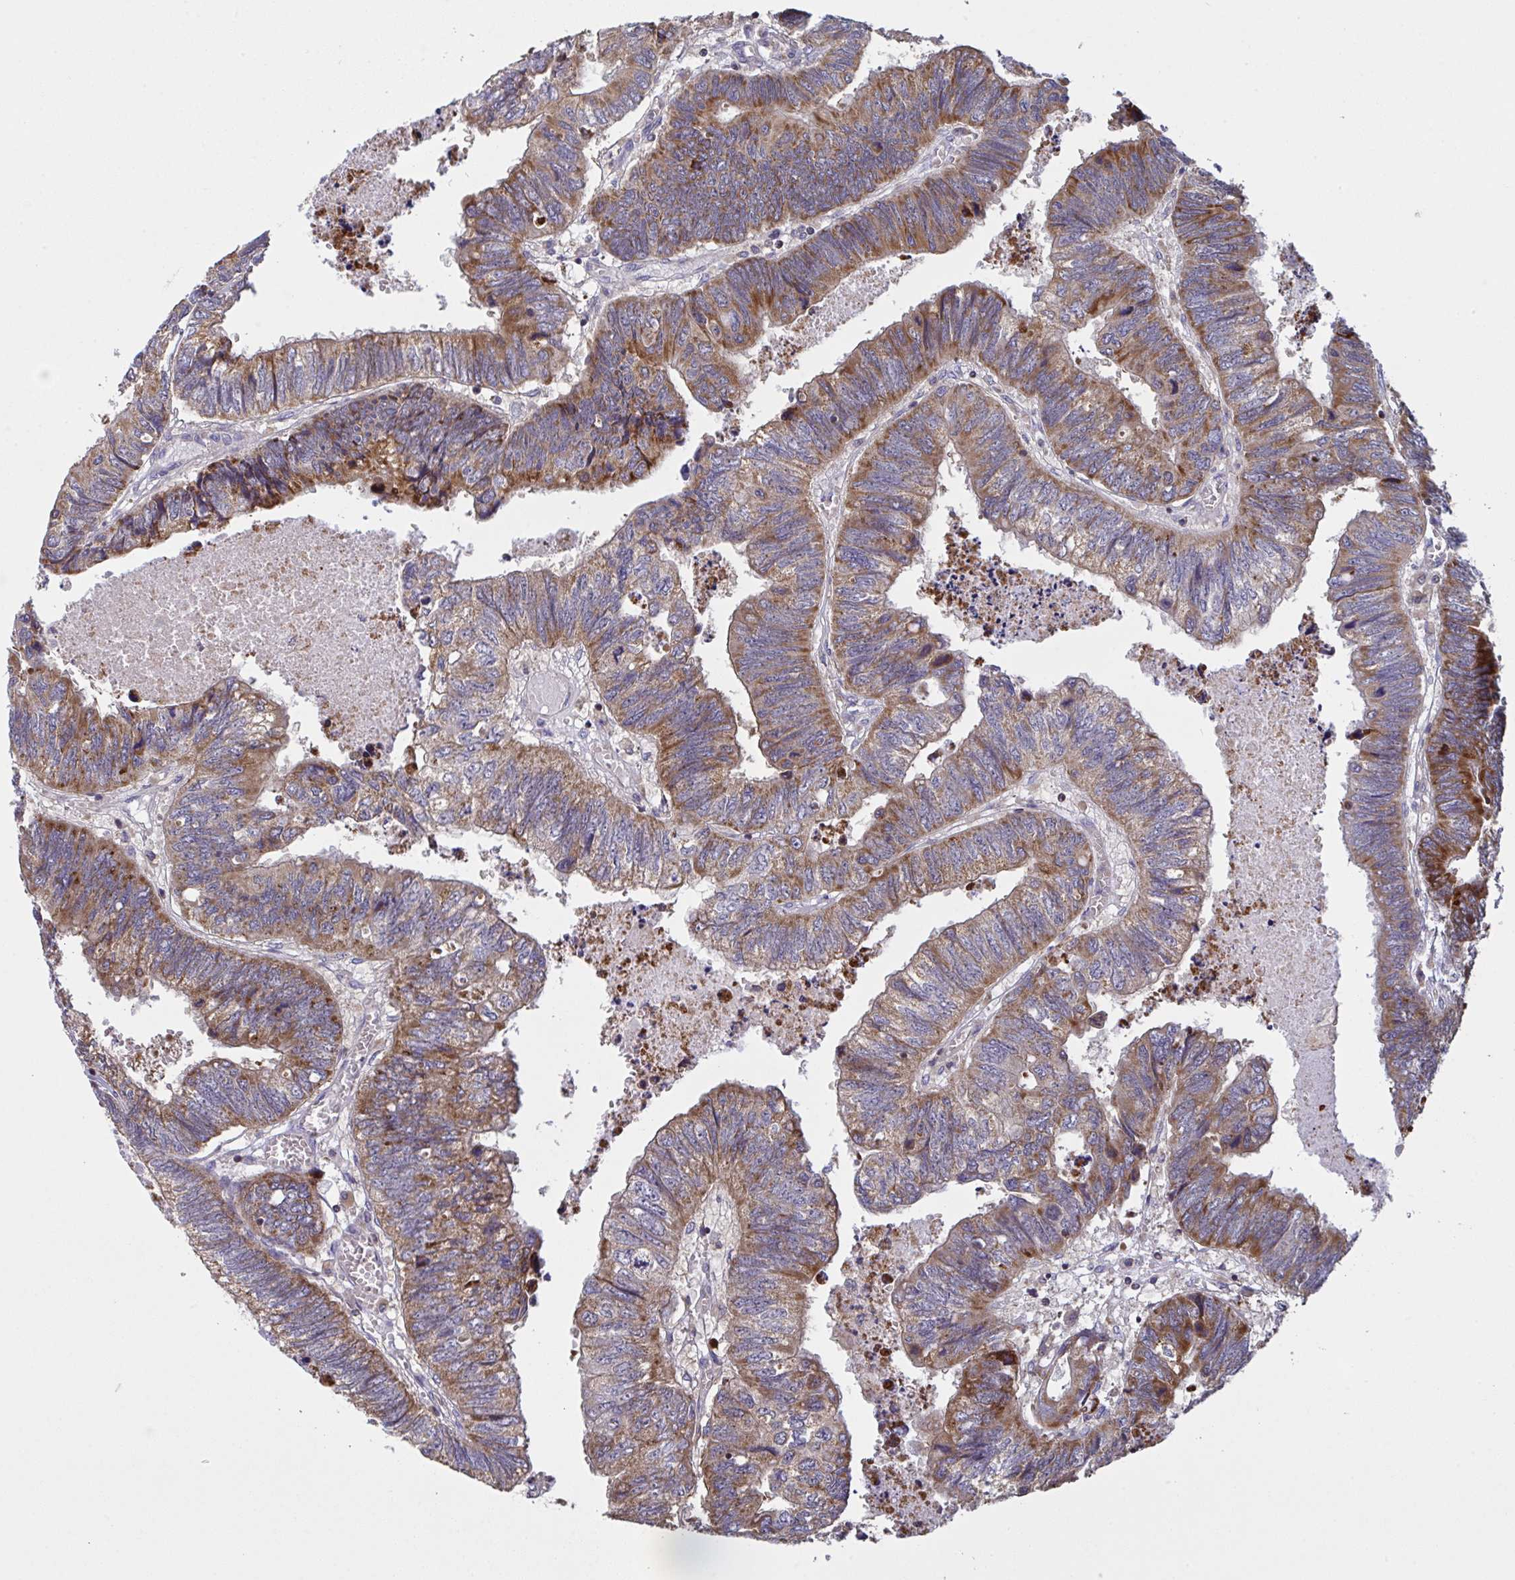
{"staining": {"intensity": "strong", "quantity": ">75%", "location": "cytoplasmic/membranous"}, "tissue": "colorectal cancer", "cell_type": "Tumor cells", "image_type": "cancer", "snomed": [{"axis": "morphology", "description": "Adenocarcinoma, NOS"}, {"axis": "topography", "description": "Colon"}], "caption": "Protein staining of colorectal adenocarcinoma tissue displays strong cytoplasmic/membranous expression in approximately >75% of tumor cells. Nuclei are stained in blue.", "gene": "MICOS10", "patient": {"sex": "male", "age": 62}}